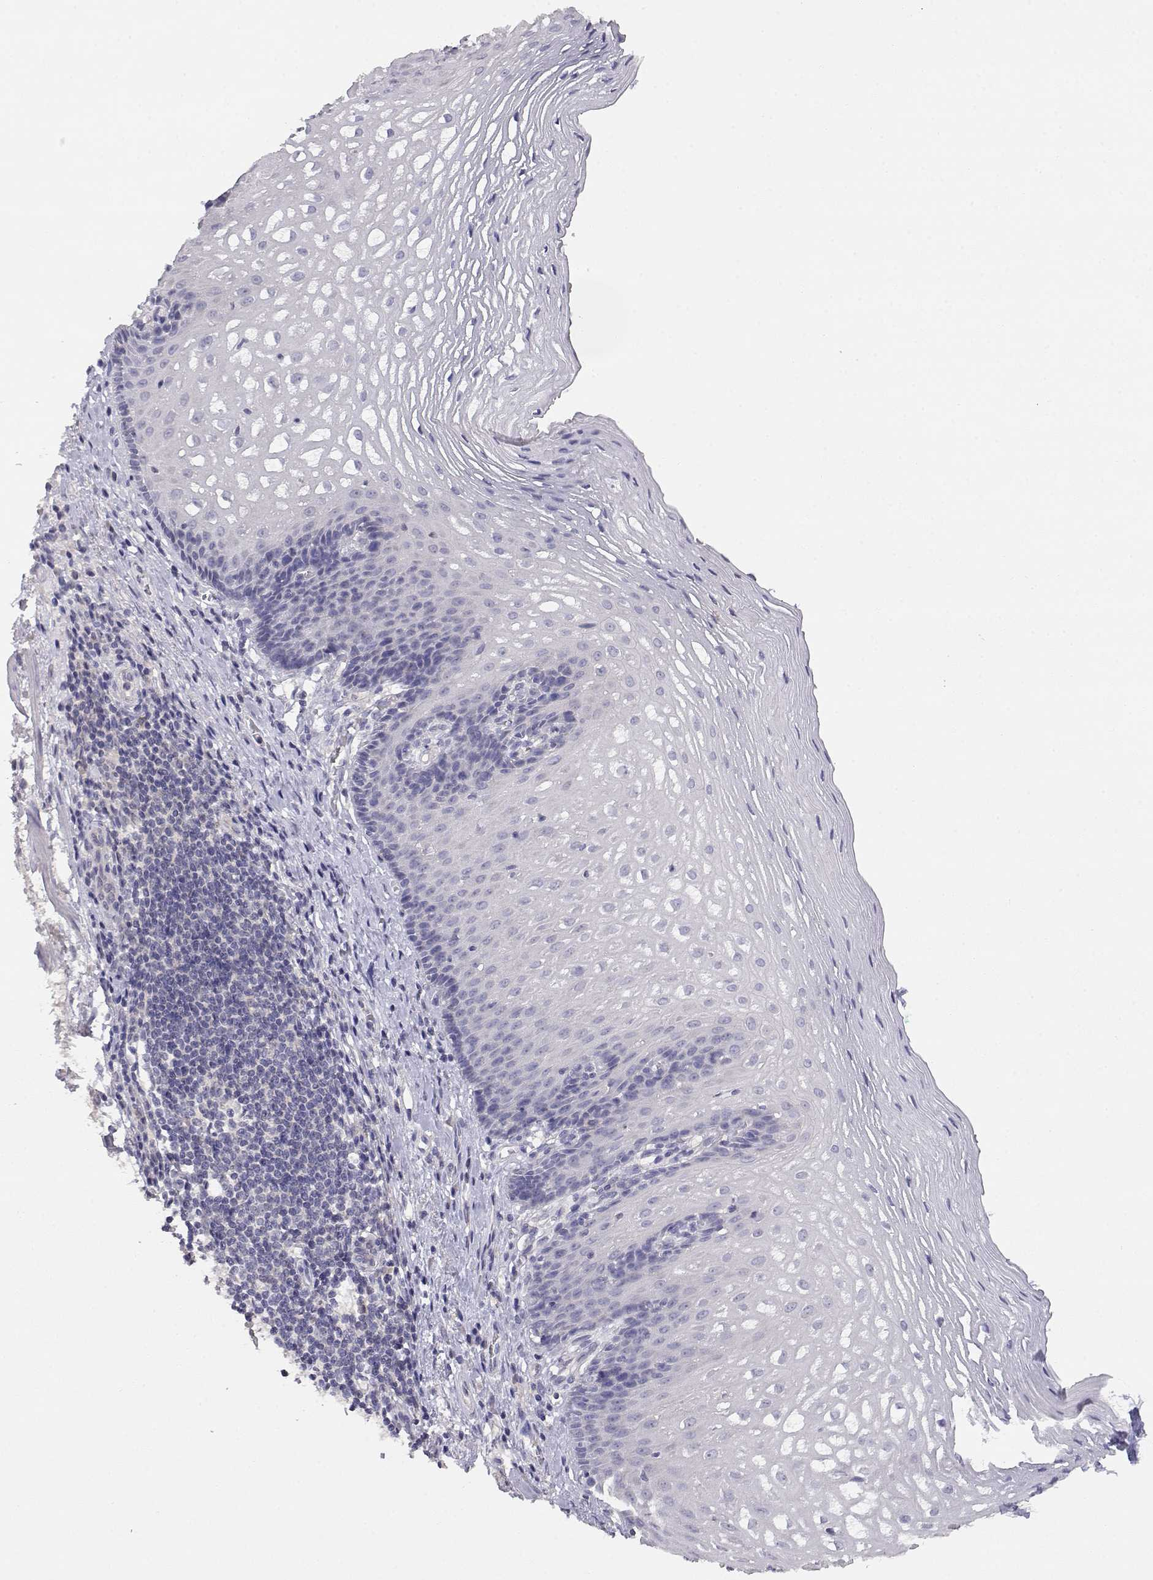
{"staining": {"intensity": "negative", "quantity": "none", "location": "none"}, "tissue": "esophagus", "cell_type": "Squamous epithelial cells", "image_type": "normal", "snomed": [{"axis": "morphology", "description": "Normal tissue, NOS"}, {"axis": "topography", "description": "Esophagus"}], "caption": "Immunohistochemistry (IHC) image of unremarkable esophagus: esophagus stained with DAB (3,3'-diaminobenzidine) exhibits no significant protein positivity in squamous epithelial cells.", "gene": "ADA", "patient": {"sex": "male", "age": 76}}